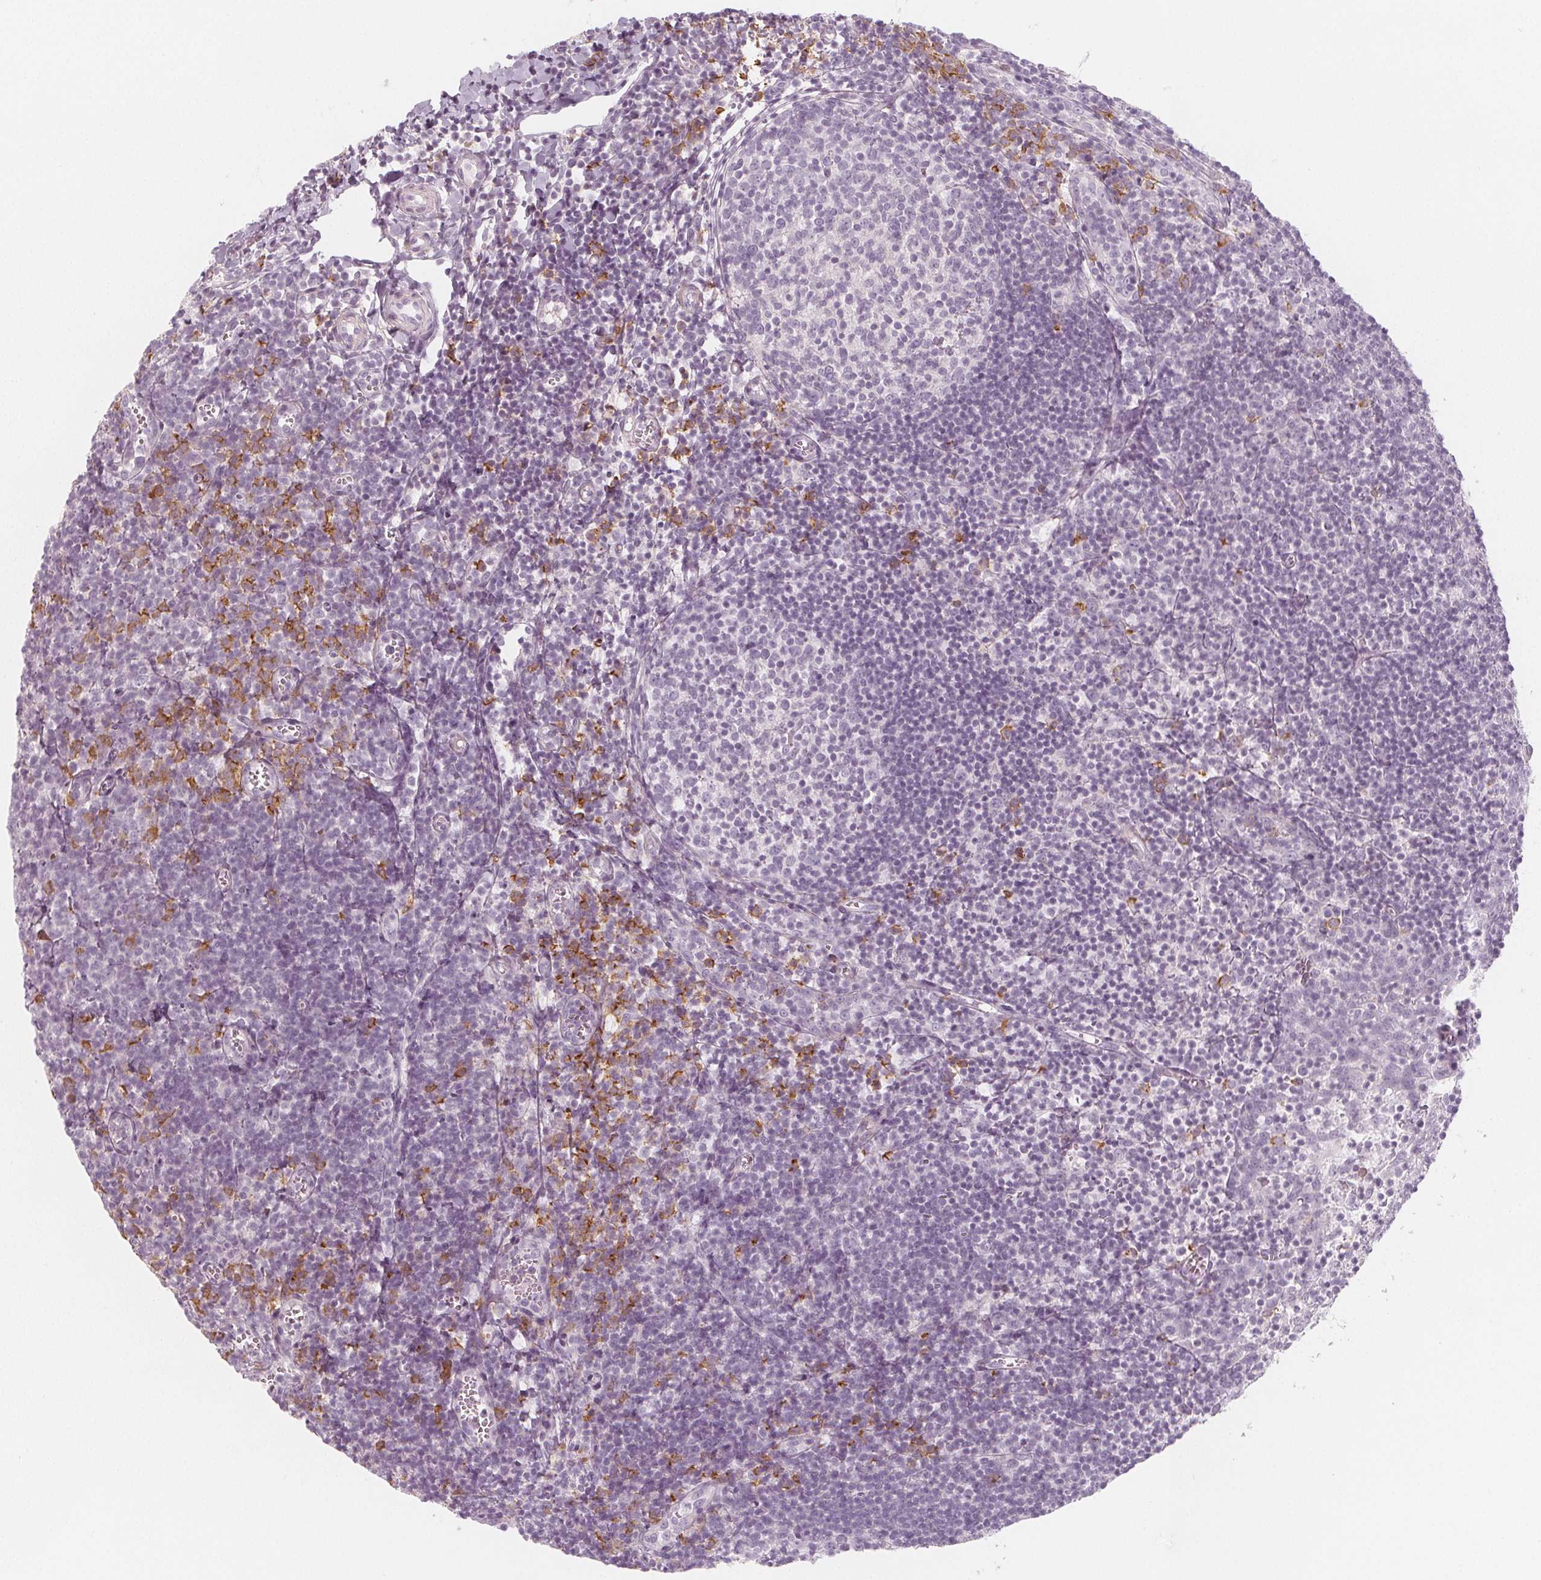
{"staining": {"intensity": "negative", "quantity": "none", "location": "none"}, "tissue": "lymph node", "cell_type": "Germinal center cells", "image_type": "normal", "snomed": [{"axis": "morphology", "description": "Normal tissue, NOS"}, {"axis": "topography", "description": "Lymph node"}], "caption": "High power microscopy histopathology image of an immunohistochemistry micrograph of unremarkable lymph node, revealing no significant positivity in germinal center cells.", "gene": "MAP1A", "patient": {"sex": "female", "age": 21}}